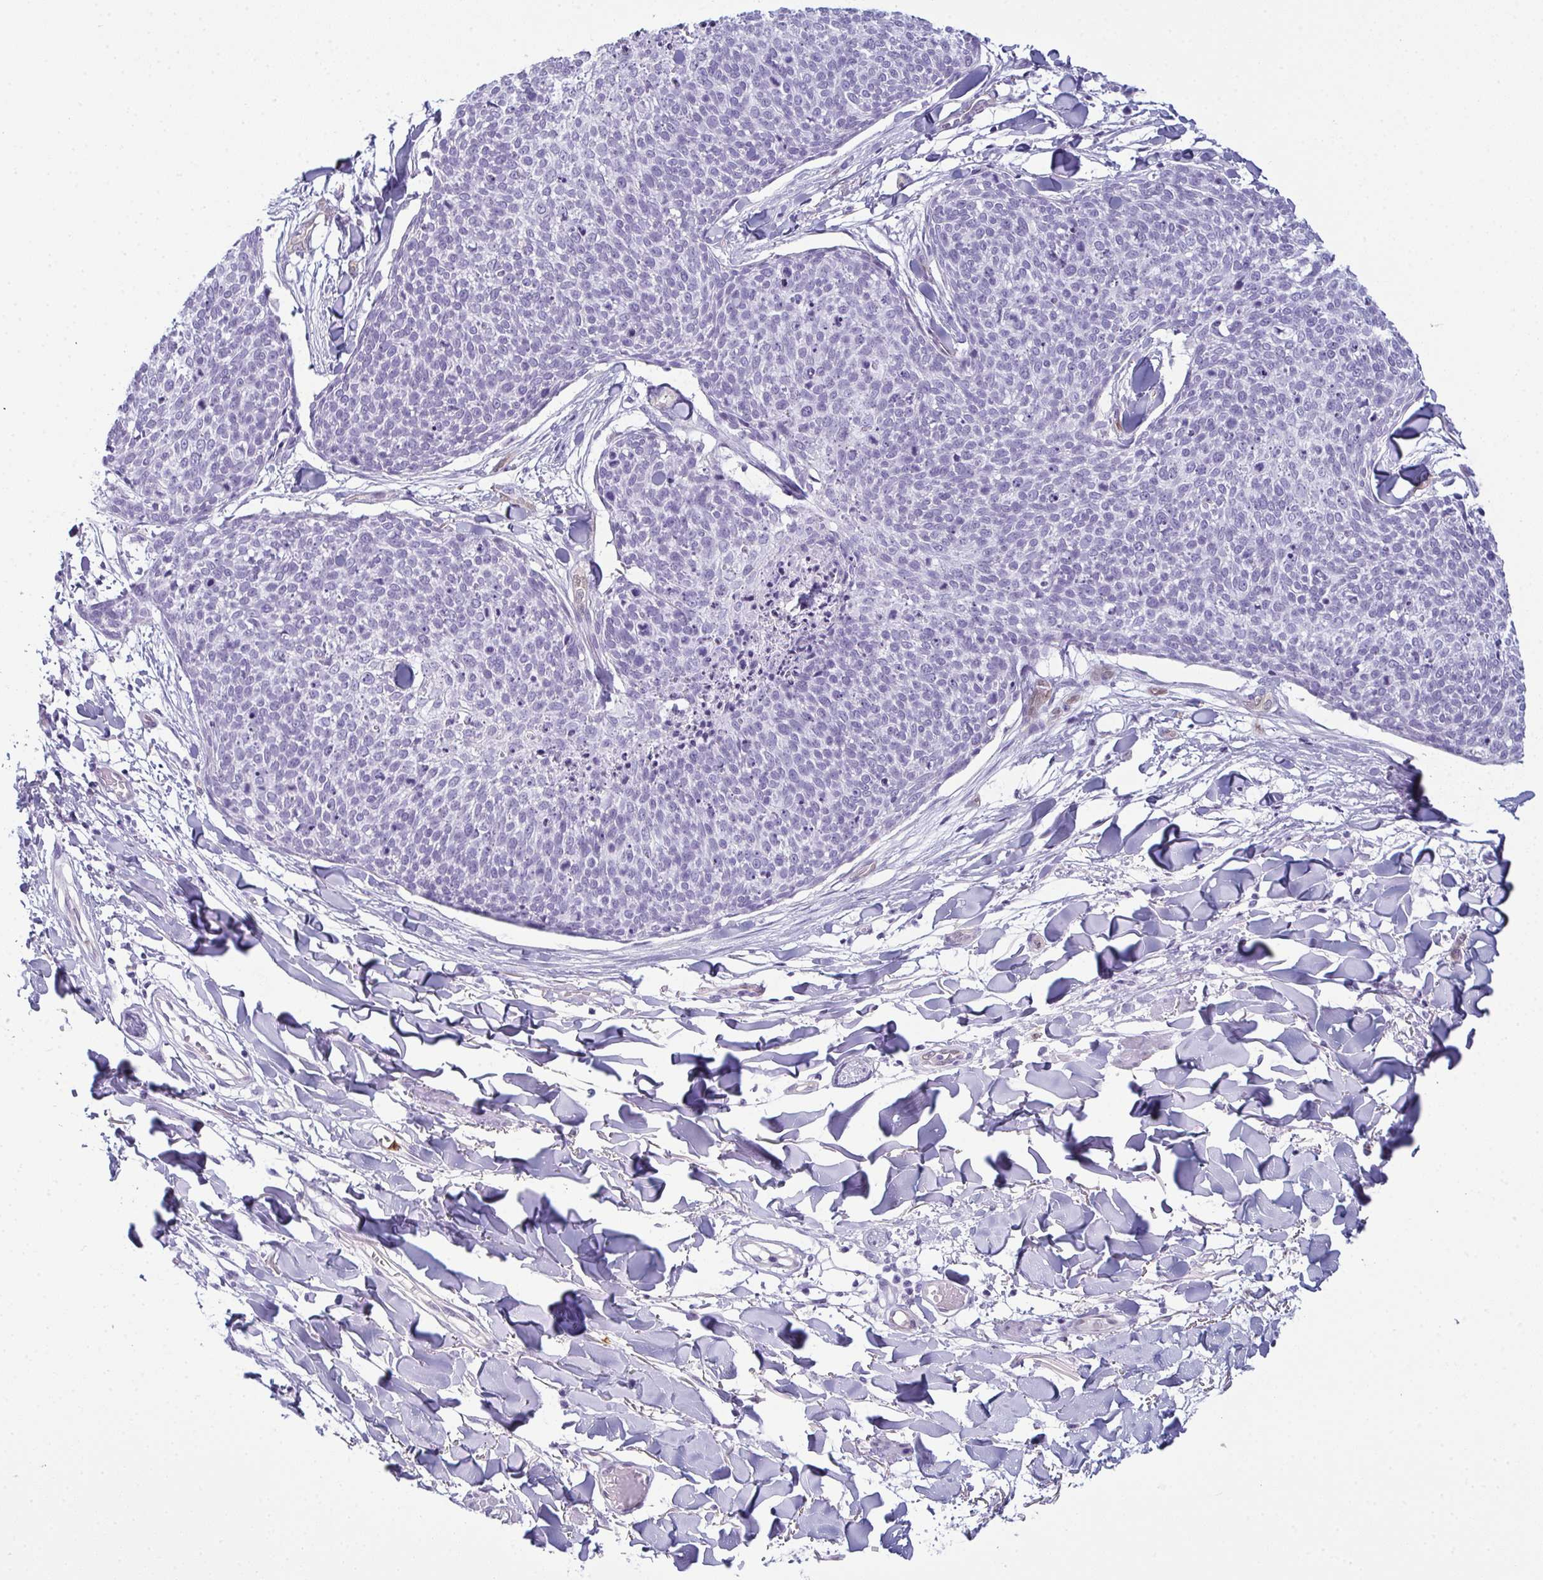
{"staining": {"intensity": "negative", "quantity": "none", "location": "none"}, "tissue": "skin cancer", "cell_type": "Tumor cells", "image_type": "cancer", "snomed": [{"axis": "morphology", "description": "Squamous cell carcinoma, NOS"}, {"axis": "topography", "description": "Skin"}, {"axis": "topography", "description": "Vulva"}], "caption": "Immunohistochemical staining of squamous cell carcinoma (skin) demonstrates no significant positivity in tumor cells.", "gene": "CDA", "patient": {"sex": "female", "age": 75}}